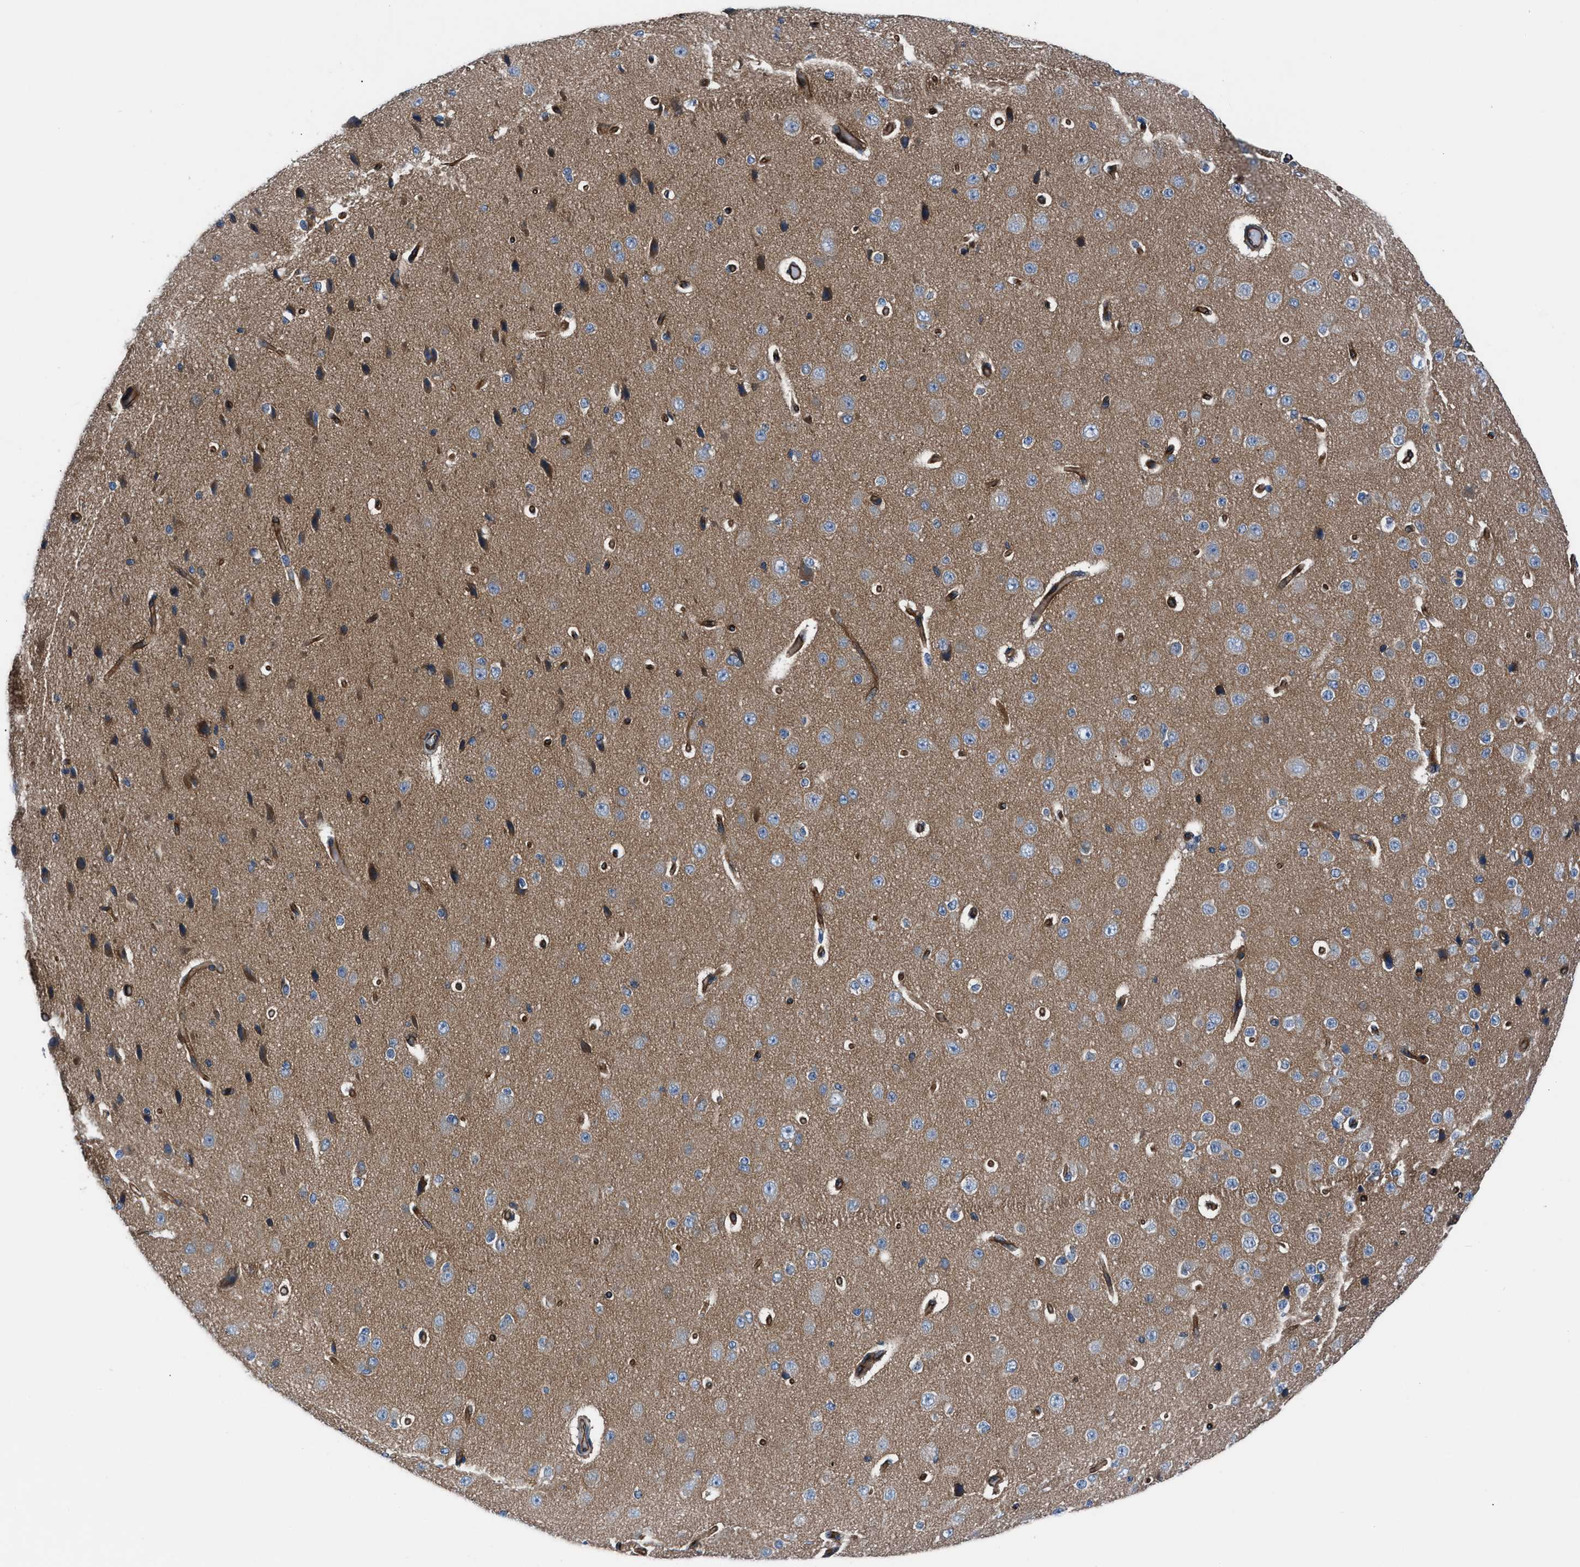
{"staining": {"intensity": "moderate", "quantity": "25%-75%", "location": "cytoplasmic/membranous"}, "tissue": "cerebral cortex", "cell_type": "Endothelial cells", "image_type": "normal", "snomed": [{"axis": "morphology", "description": "Normal tissue, NOS"}, {"axis": "morphology", "description": "Developmental malformation"}, {"axis": "topography", "description": "Cerebral cortex"}], "caption": "Moderate cytoplasmic/membranous expression for a protein is present in approximately 25%-75% of endothelial cells of benign cerebral cortex using immunohistochemistry.", "gene": "TRIP4", "patient": {"sex": "female", "age": 30}}